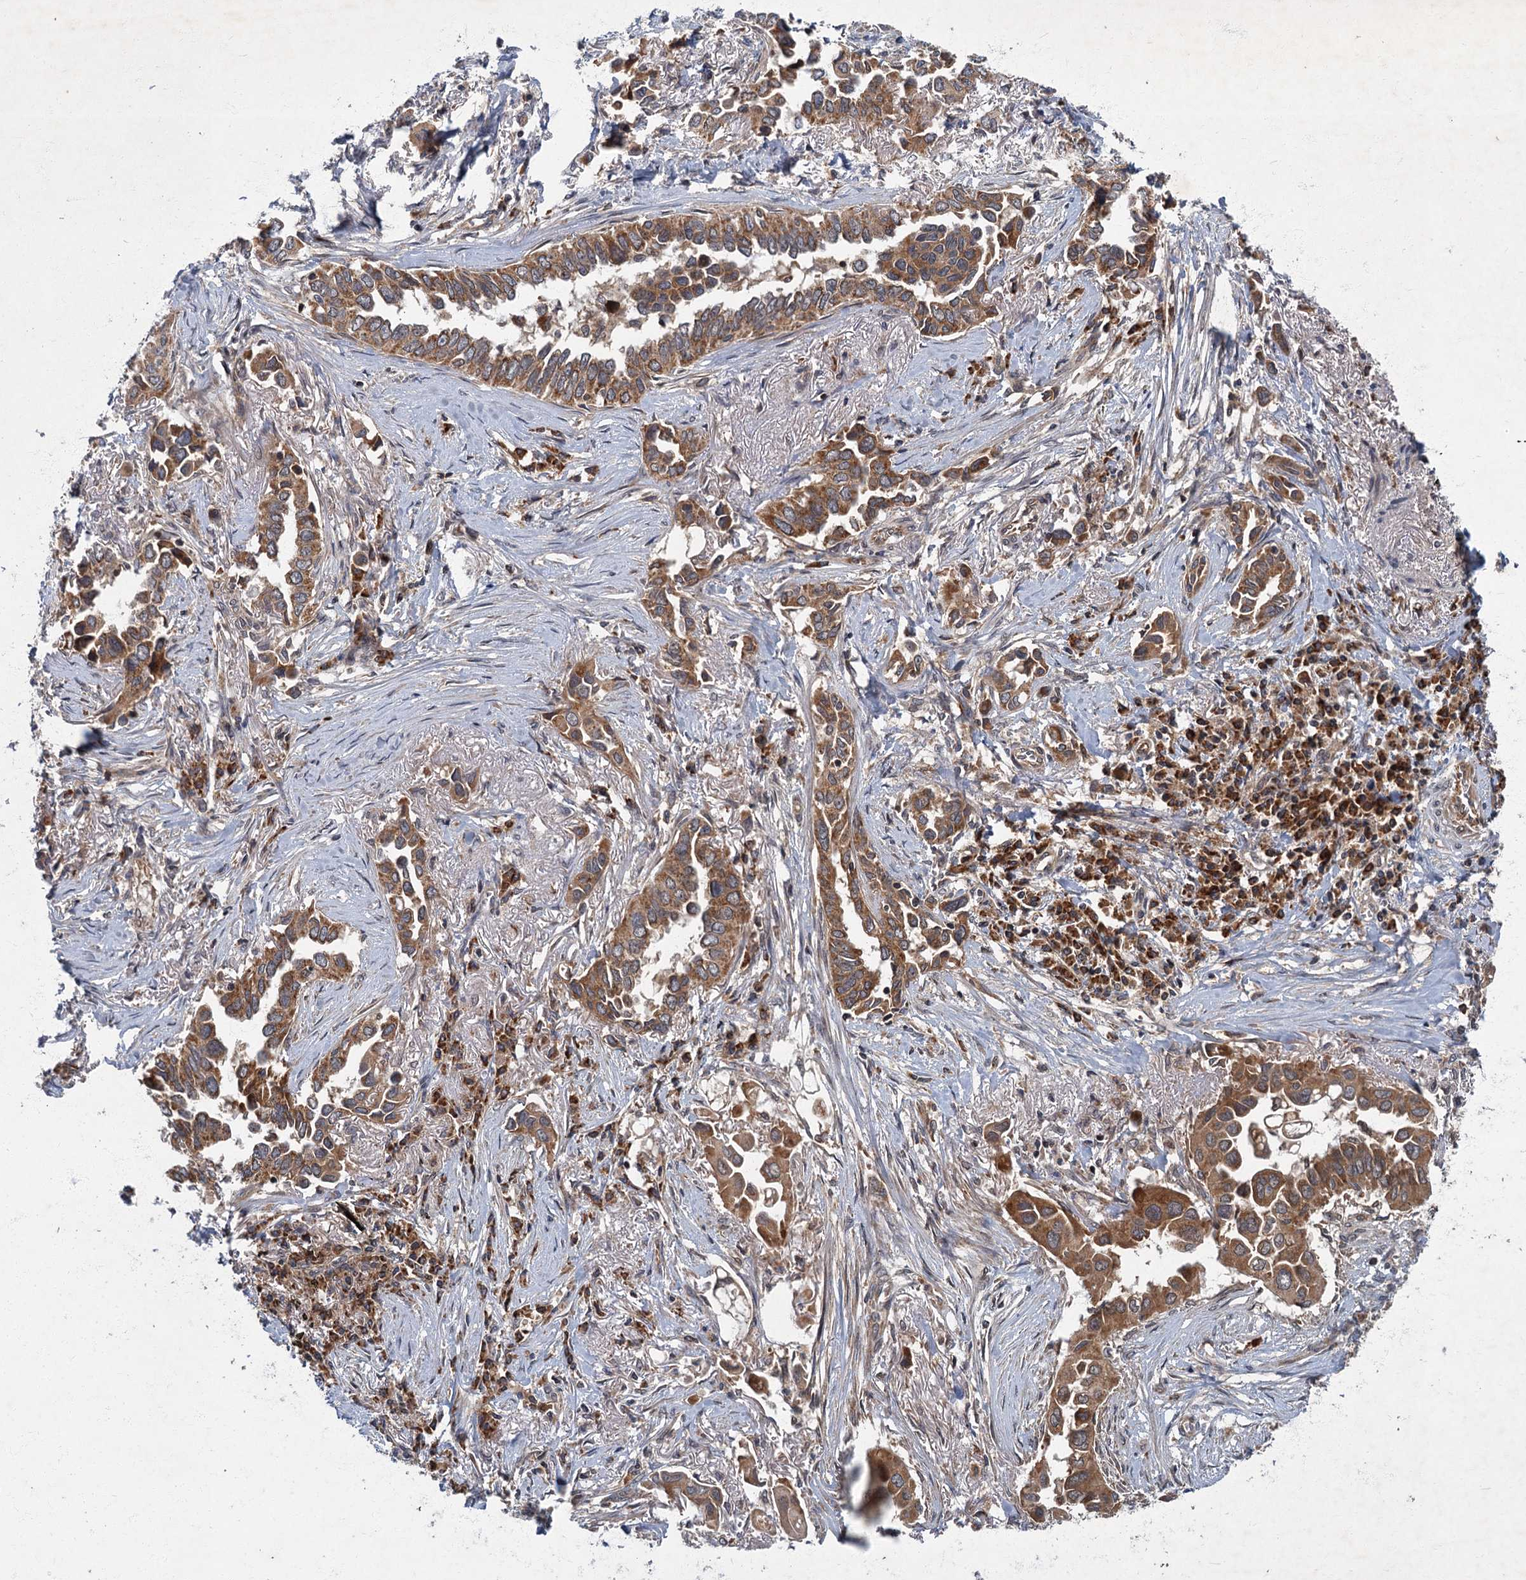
{"staining": {"intensity": "moderate", "quantity": ">75%", "location": "cytoplasmic/membranous"}, "tissue": "lung cancer", "cell_type": "Tumor cells", "image_type": "cancer", "snomed": [{"axis": "morphology", "description": "Adenocarcinoma, NOS"}, {"axis": "topography", "description": "Lung"}], "caption": "A micrograph of lung cancer (adenocarcinoma) stained for a protein displays moderate cytoplasmic/membranous brown staining in tumor cells.", "gene": "SLC11A2", "patient": {"sex": "female", "age": 76}}